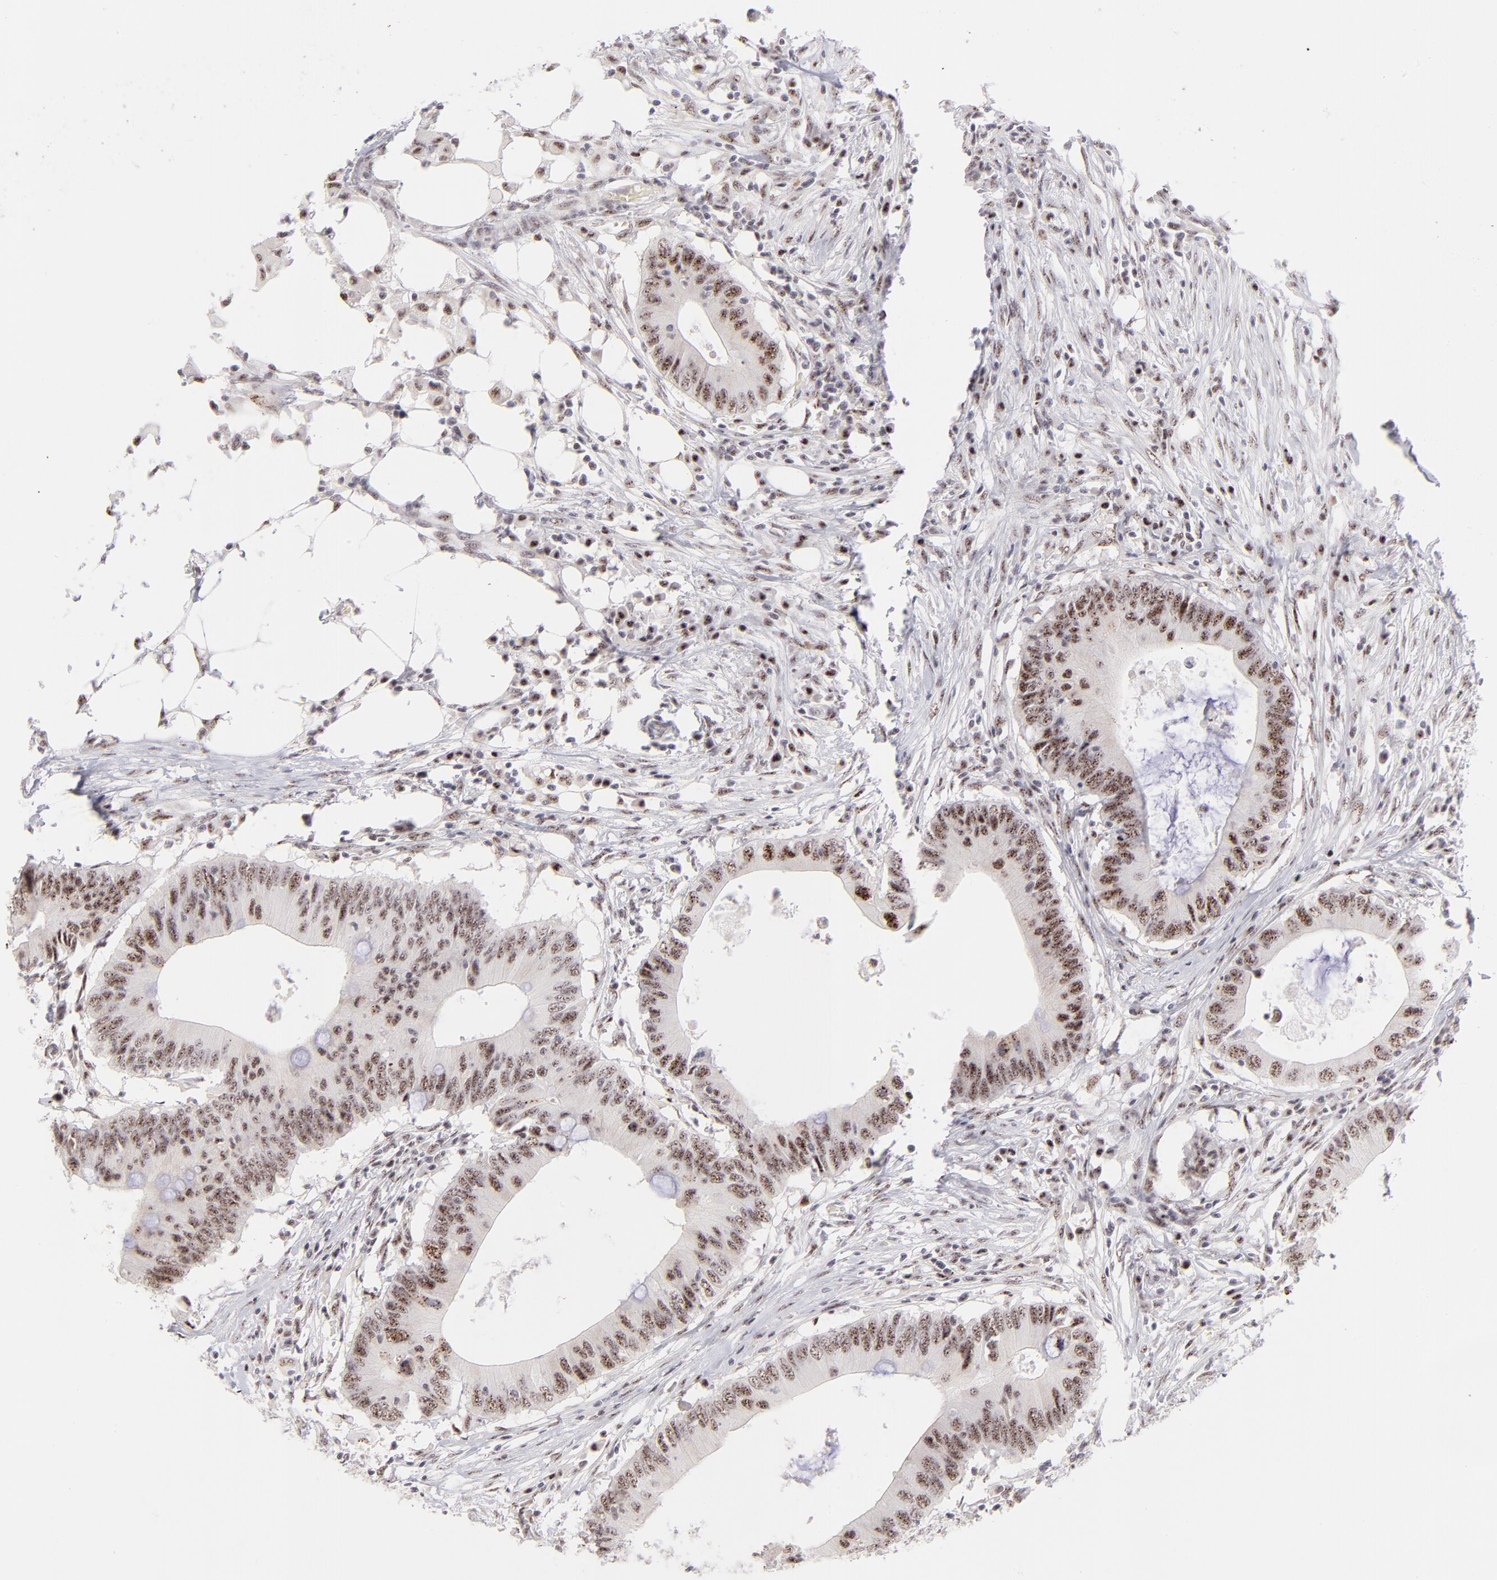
{"staining": {"intensity": "moderate", "quantity": ">75%", "location": "nuclear"}, "tissue": "colorectal cancer", "cell_type": "Tumor cells", "image_type": "cancer", "snomed": [{"axis": "morphology", "description": "Adenocarcinoma, NOS"}, {"axis": "topography", "description": "Colon"}], "caption": "The photomicrograph demonstrates immunohistochemical staining of colorectal adenocarcinoma. There is moderate nuclear staining is present in approximately >75% of tumor cells.", "gene": "CDC25C", "patient": {"sex": "male", "age": 71}}